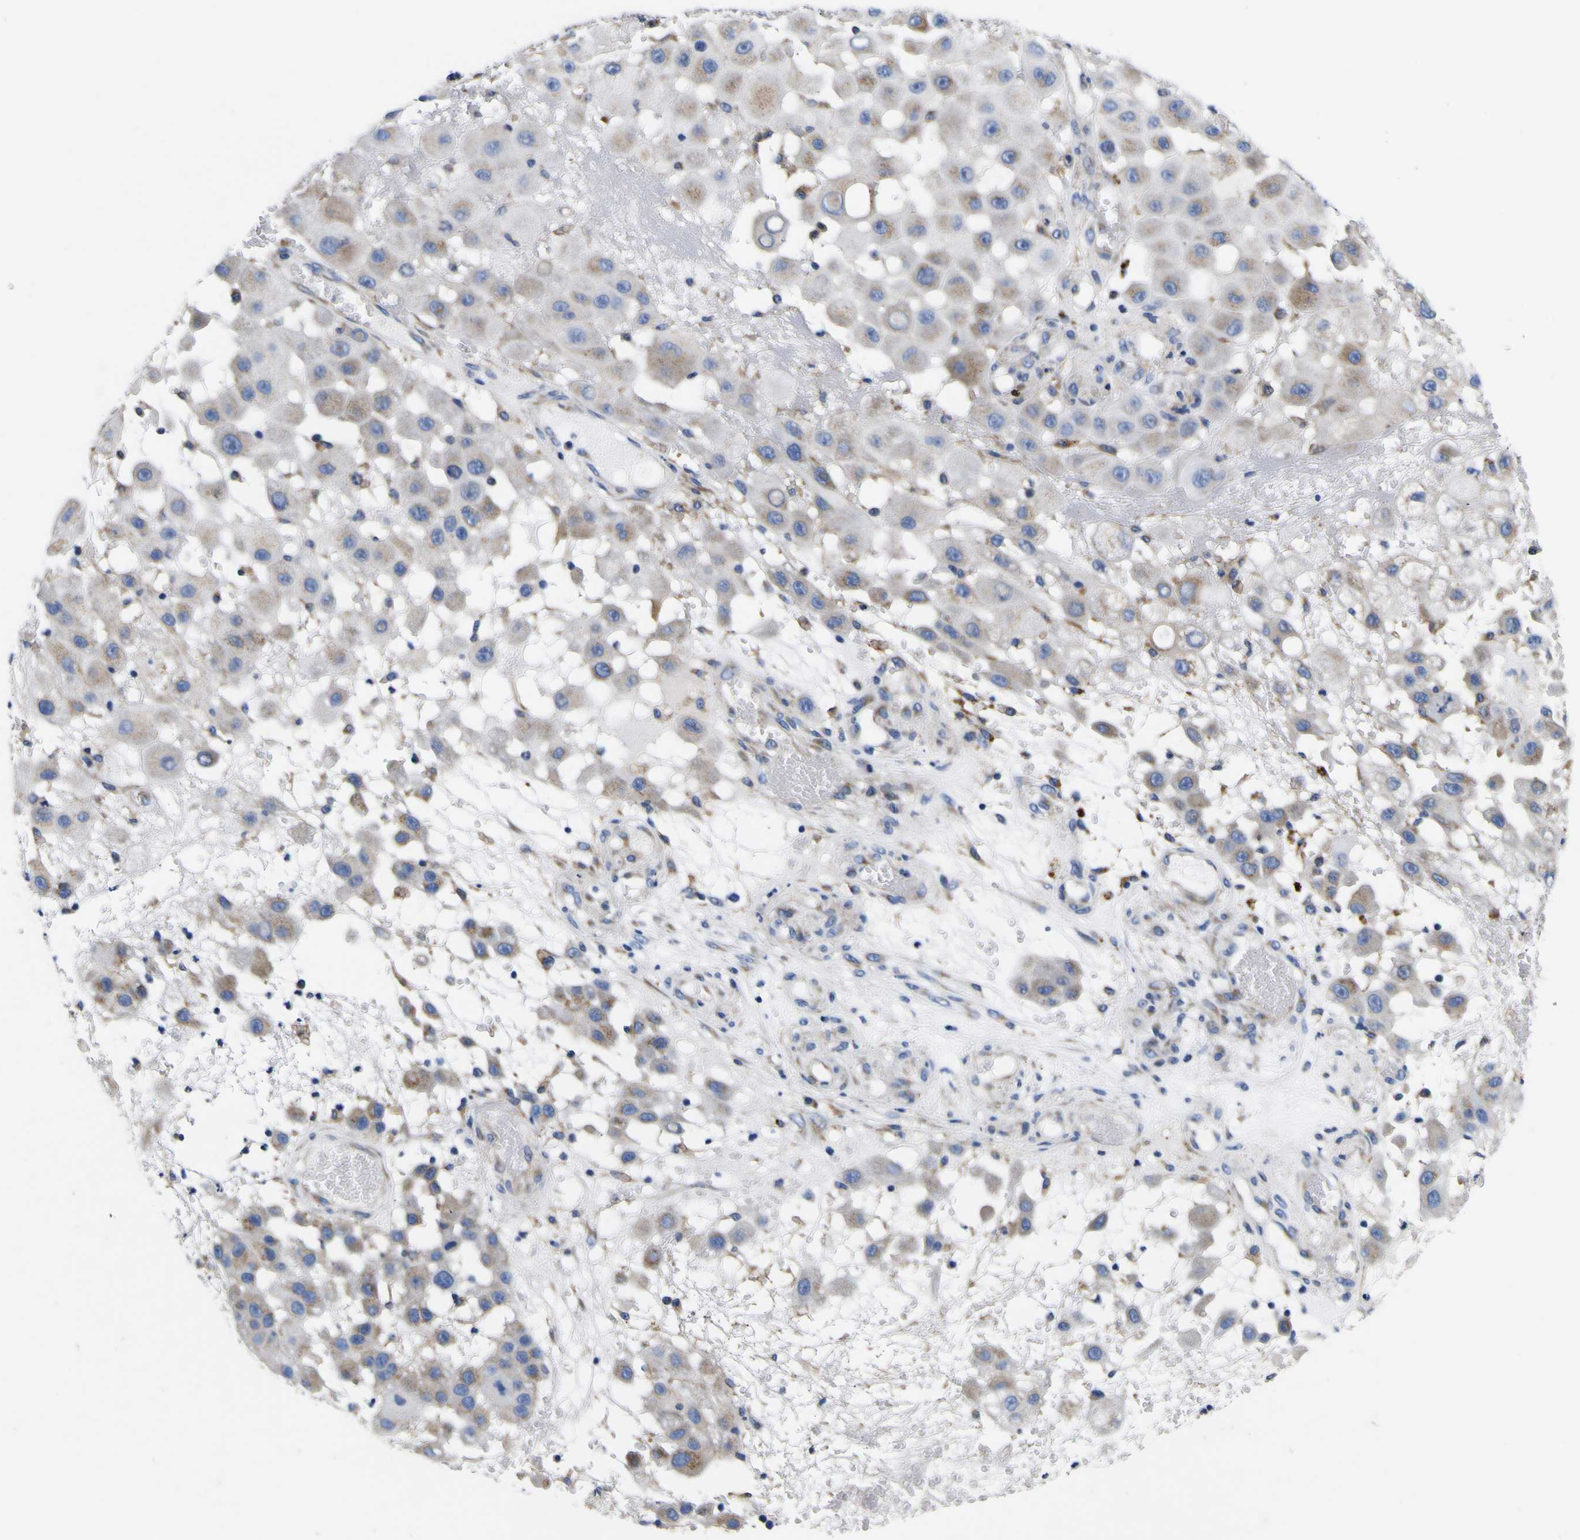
{"staining": {"intensity": "weak", "quantity": "25%-75%", "location": "cytoplasmic/membranous"}, "tissue": "melanoma", "cell_type": "Tumor cells", "image_type": "cancer", "snomed": [{"axis": "morphology", "description": "Malignant melanoma, NOS"}, {"axis": "topography", "description": "Skin"}], "caption": "Brown immunohistochemical staining in malignant melanoma shows weak cytoplasmic/membranous staining in approximately 25%-75% of tumor cells. Using DAB (3,3'-diaminobenzidine) (brown) and hematoxylin (blue) stains, captured at high magnification using brightfield microscopy.", "gene": "COA1", "patient": {"sex": "female", "age": 81}}